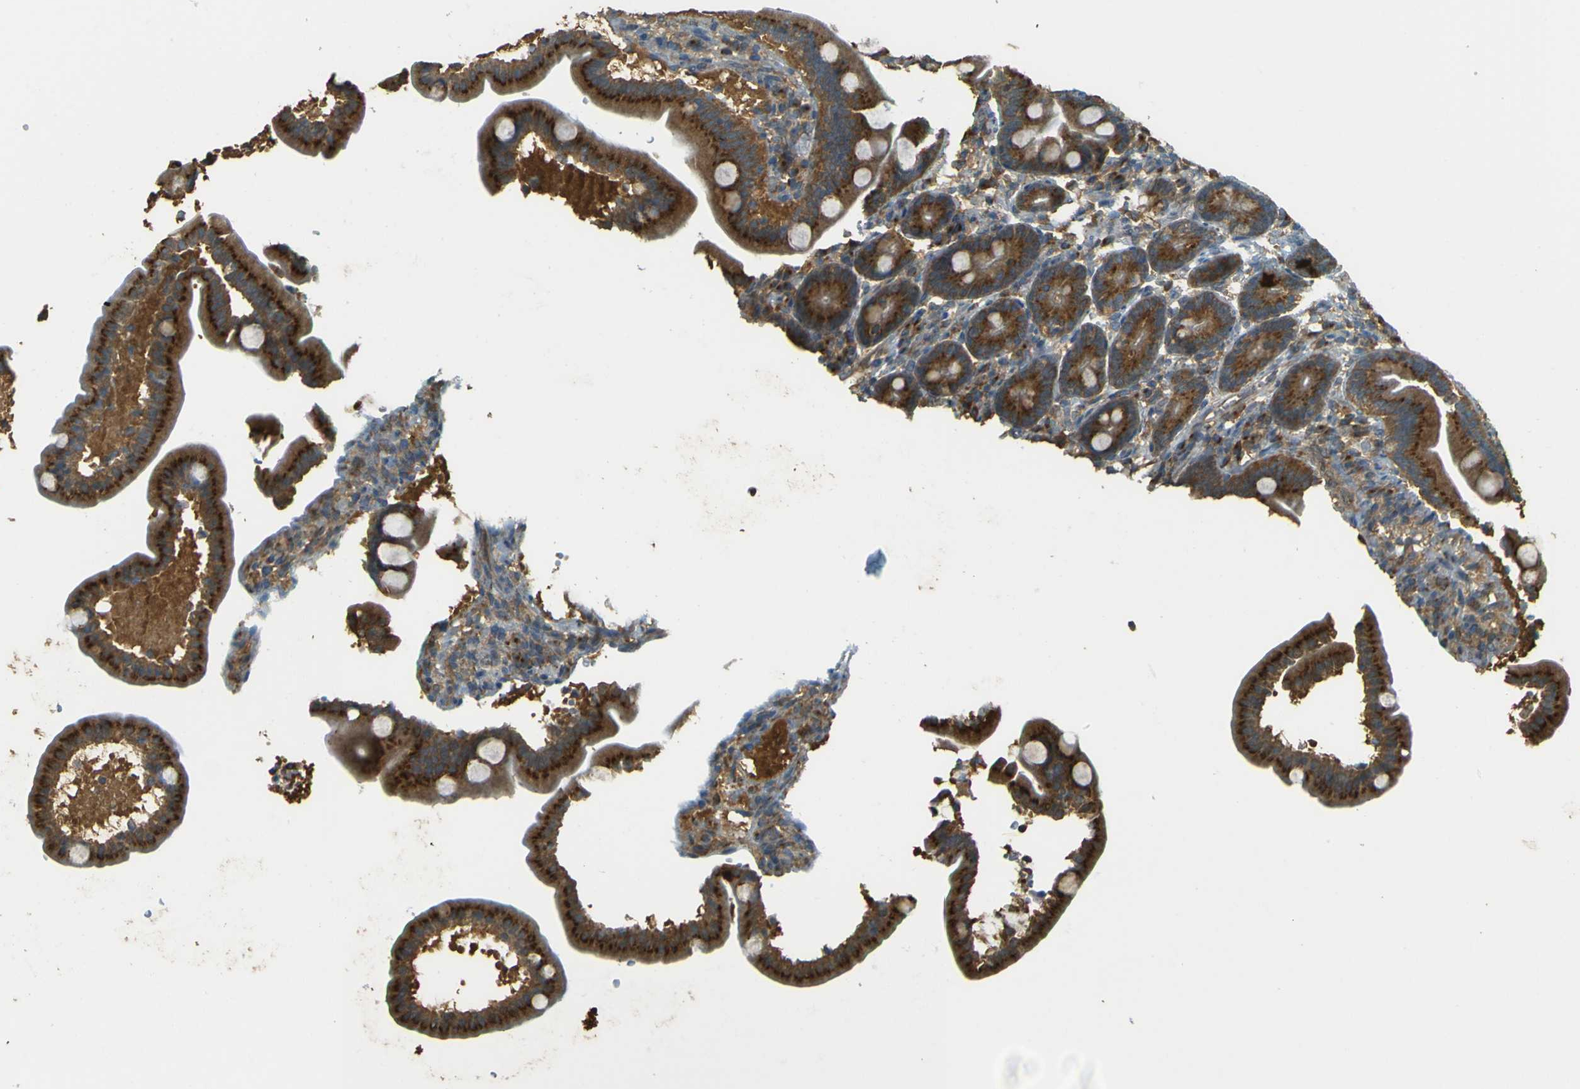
{"staining": {"intensity": "strong", "quantity": ">75%", "location": "cytoplasmic/membranous"}, "tissue": "duodenum", "cell_type": "Glandular cells", "image_type": "normal", "snomed": [{"axis": "morphology", "description": "Normal tissue, NOS"}, {"axis": "topography", "description": "Duodenum"}], "caption": "Immunohistochemical staining of normal duodenum demonstrates strong cytoplasmic/membranous protein positivity in approximately >75% of glandular cells.", "gene": "GOLGA1", "patient": {"sex": "male", "age": 54}}